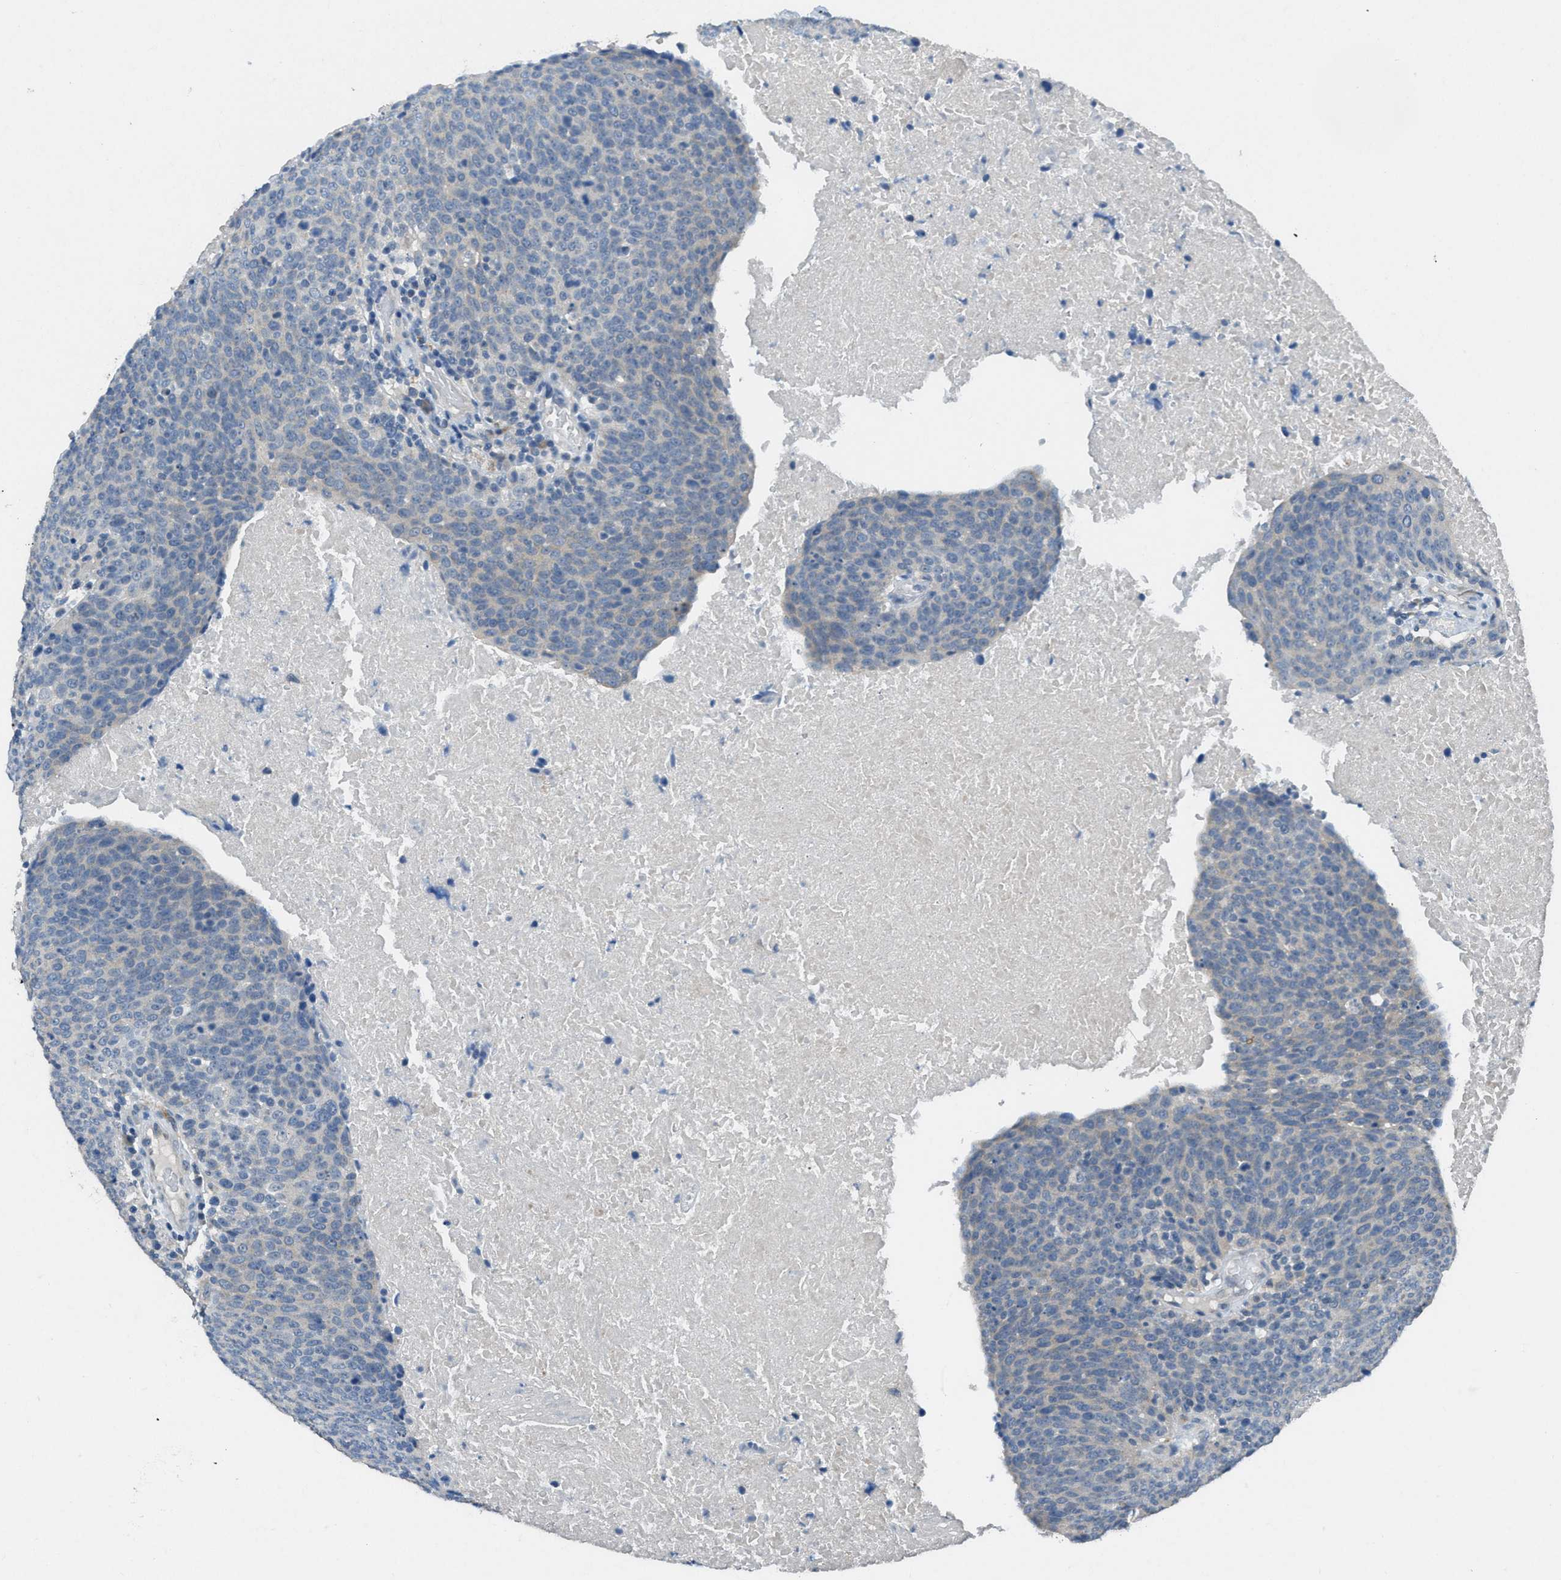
{"staining": {"intensity": "negative", "quantity": "none", "location": "none"}, "tissue": "head and neck cancer", "cell_type": "Tumor cells", "image_type": "cancer", "snomed": [{"axis": "morphology", "description": "Squamous cell carcinoma, NOS"}, {"axis": "morphology", "description": "Squamous cell carcinoma, metastatic, NOS"}, {"axis": "topography", "description": "Lymph node"}, {"axis": "topography", "description": "Head-Neck"}], "caption": "Immunohistochemical staining of head and neck cancer displays no significant expression in tumor cells. (Brightfield microscopy of DAB immunohistochemistry at high magnification).", "gene": "TIMD4", "patient": {"sex": "male", "age": 62}}